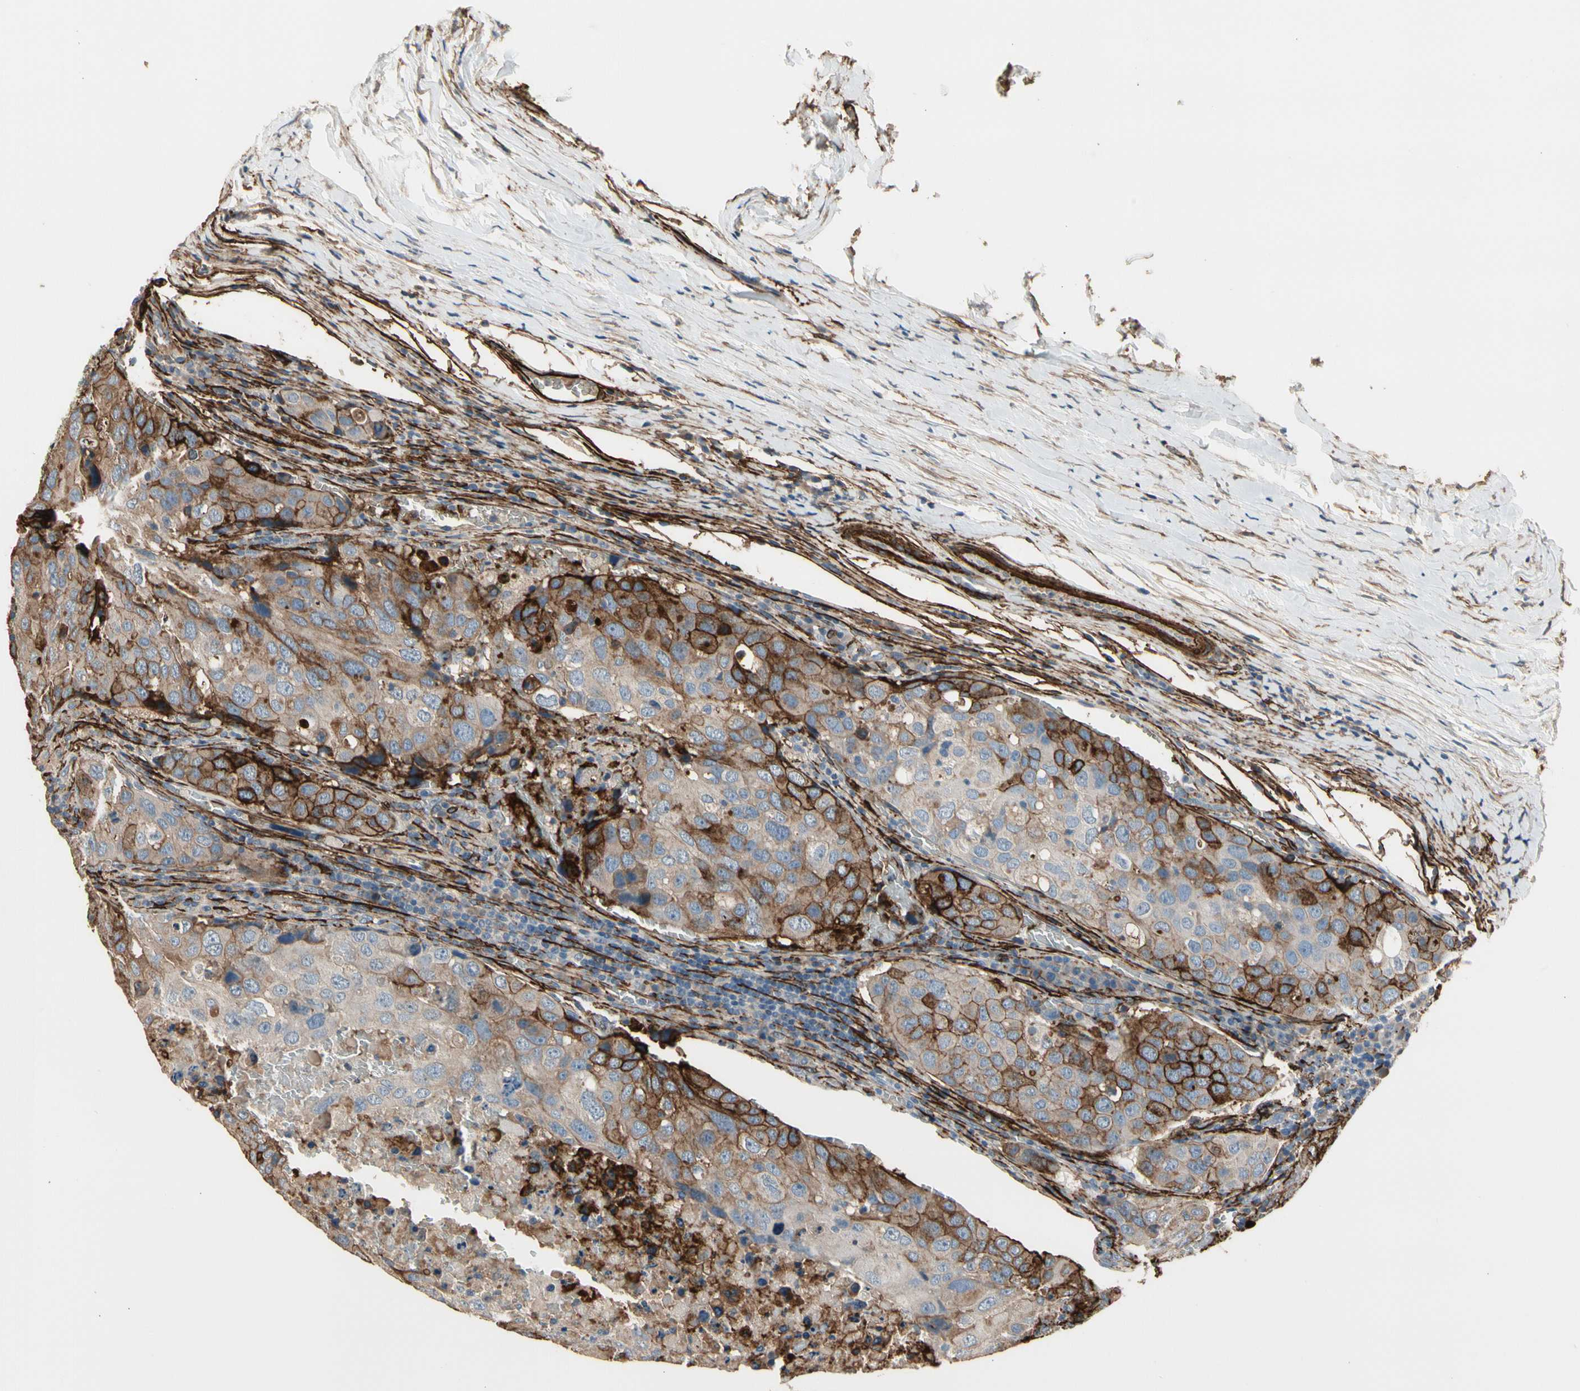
{"staining": {"intensity": "moderate", "quantity": ">75%", "location": "cytoplasmic/membranous"}, "tissue": "urothelial cancer", "cell_type": "Tumor cells", "image_type": "cancer", "snomed": [{"axis": "morphology", "description": "Urothelial carcinoma, High grade"}, {"axis": "topography", "description": "Lymph node"}, {"axis": "topography", "description": "Urinary bladder"}], "caption": "Immunohistochemistry (IHC) of high-grade urothelial carcinoma displays medium levels of moderate cytoplasmic/membranous expression in approximately >75% of tumor cells.", "gene": "SUSD2", "patient": {"sex": "male", "age": 51}}